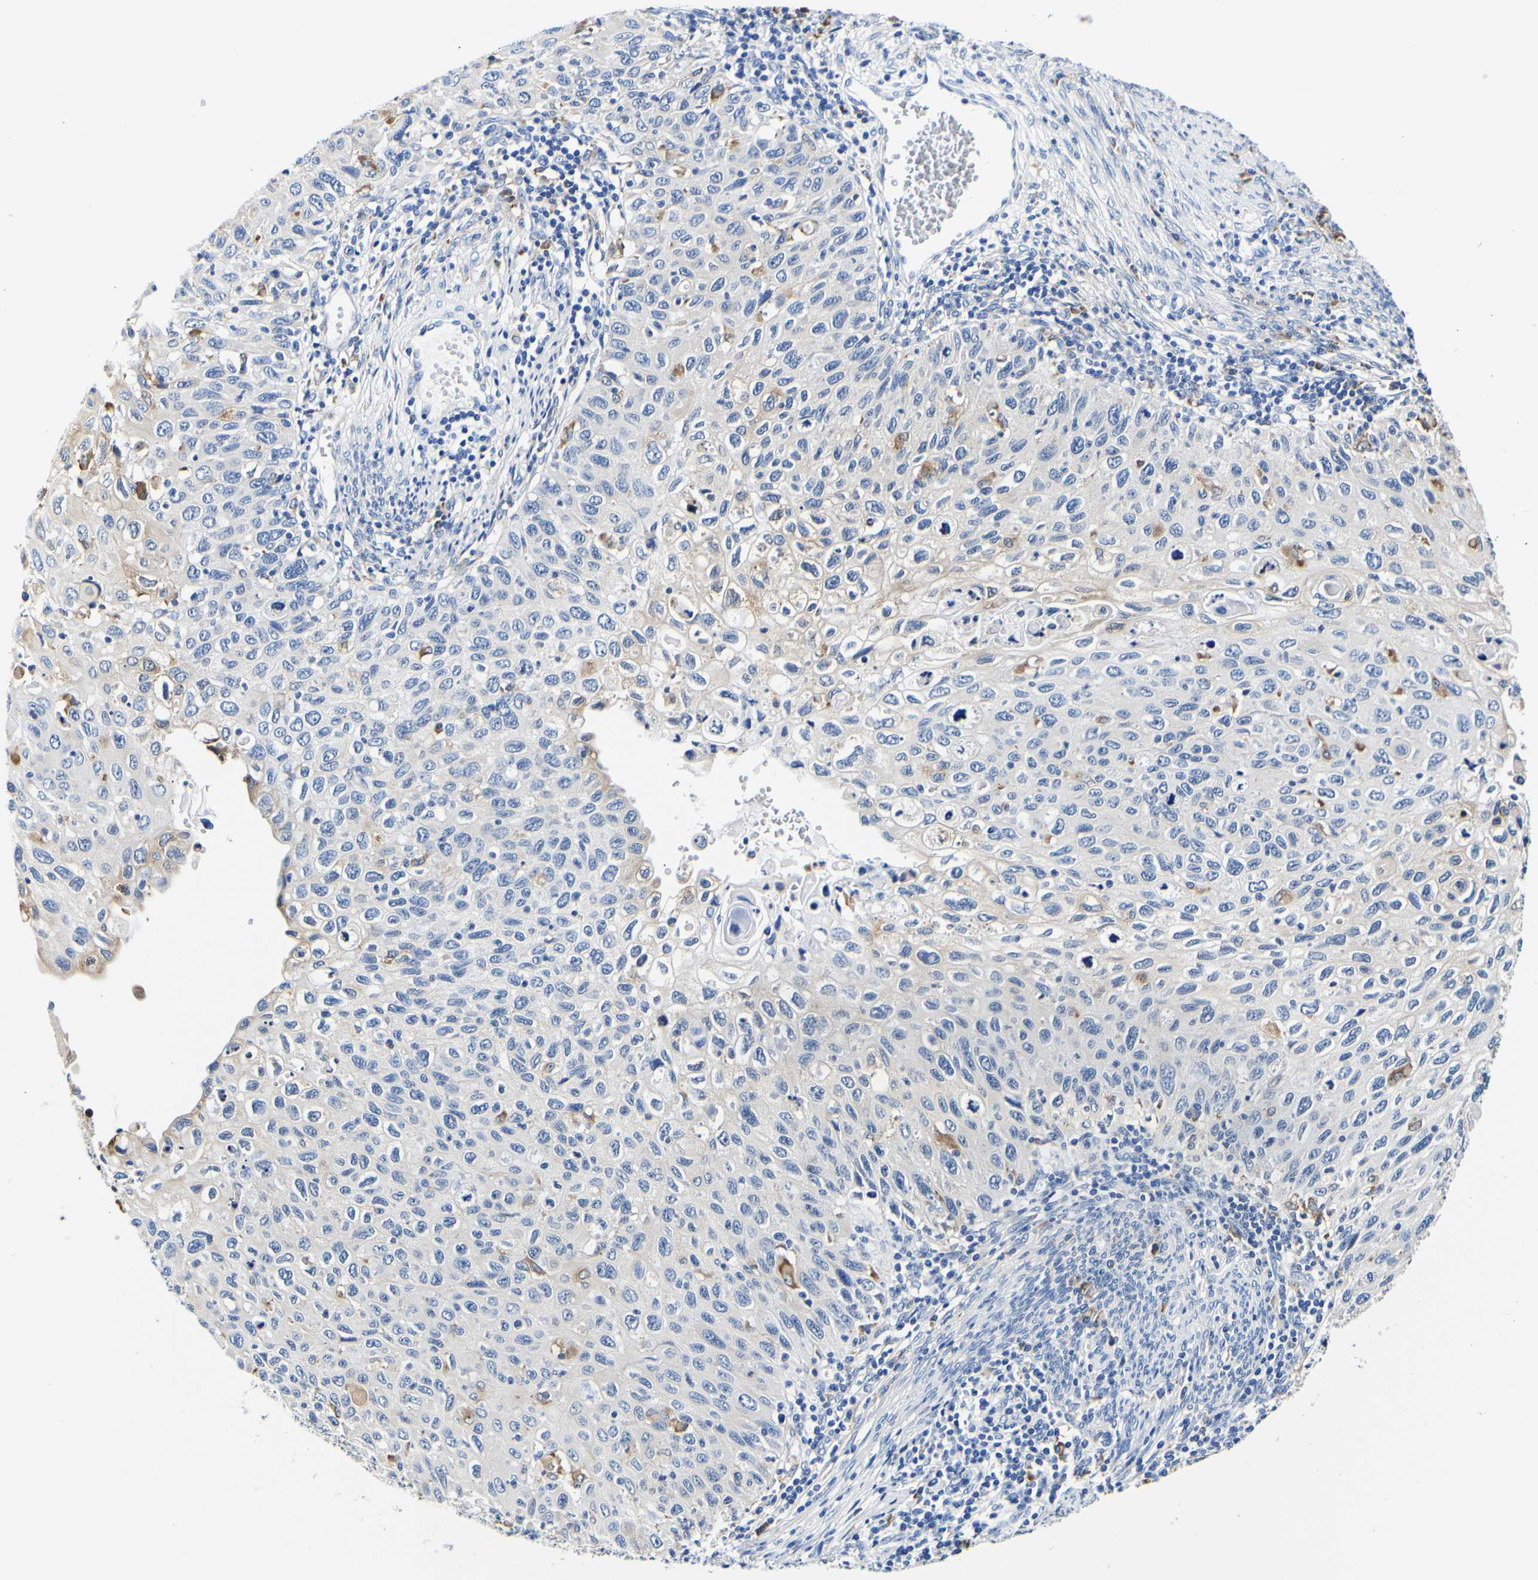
{"staining": {"intensity": "weak", "quantity": "<25%", "location": "cytoplasmic/membranous"}, "tissue": "cervical cancer", "cell_type": "Tumor cells", "image_type": "cancer", "snomed": [{"axis": "morphology", "description": "Squamous cell carcinoma, NOS"}, {"axis": "topography", "description": "Cervix"}], "caption": "Photomicrograph shows no protein positivity in tumor cells of squamous cell carcinoma (cervical) tissue.", "gene": "P4HB", "patient": {"sex": "female", "age": 70}}